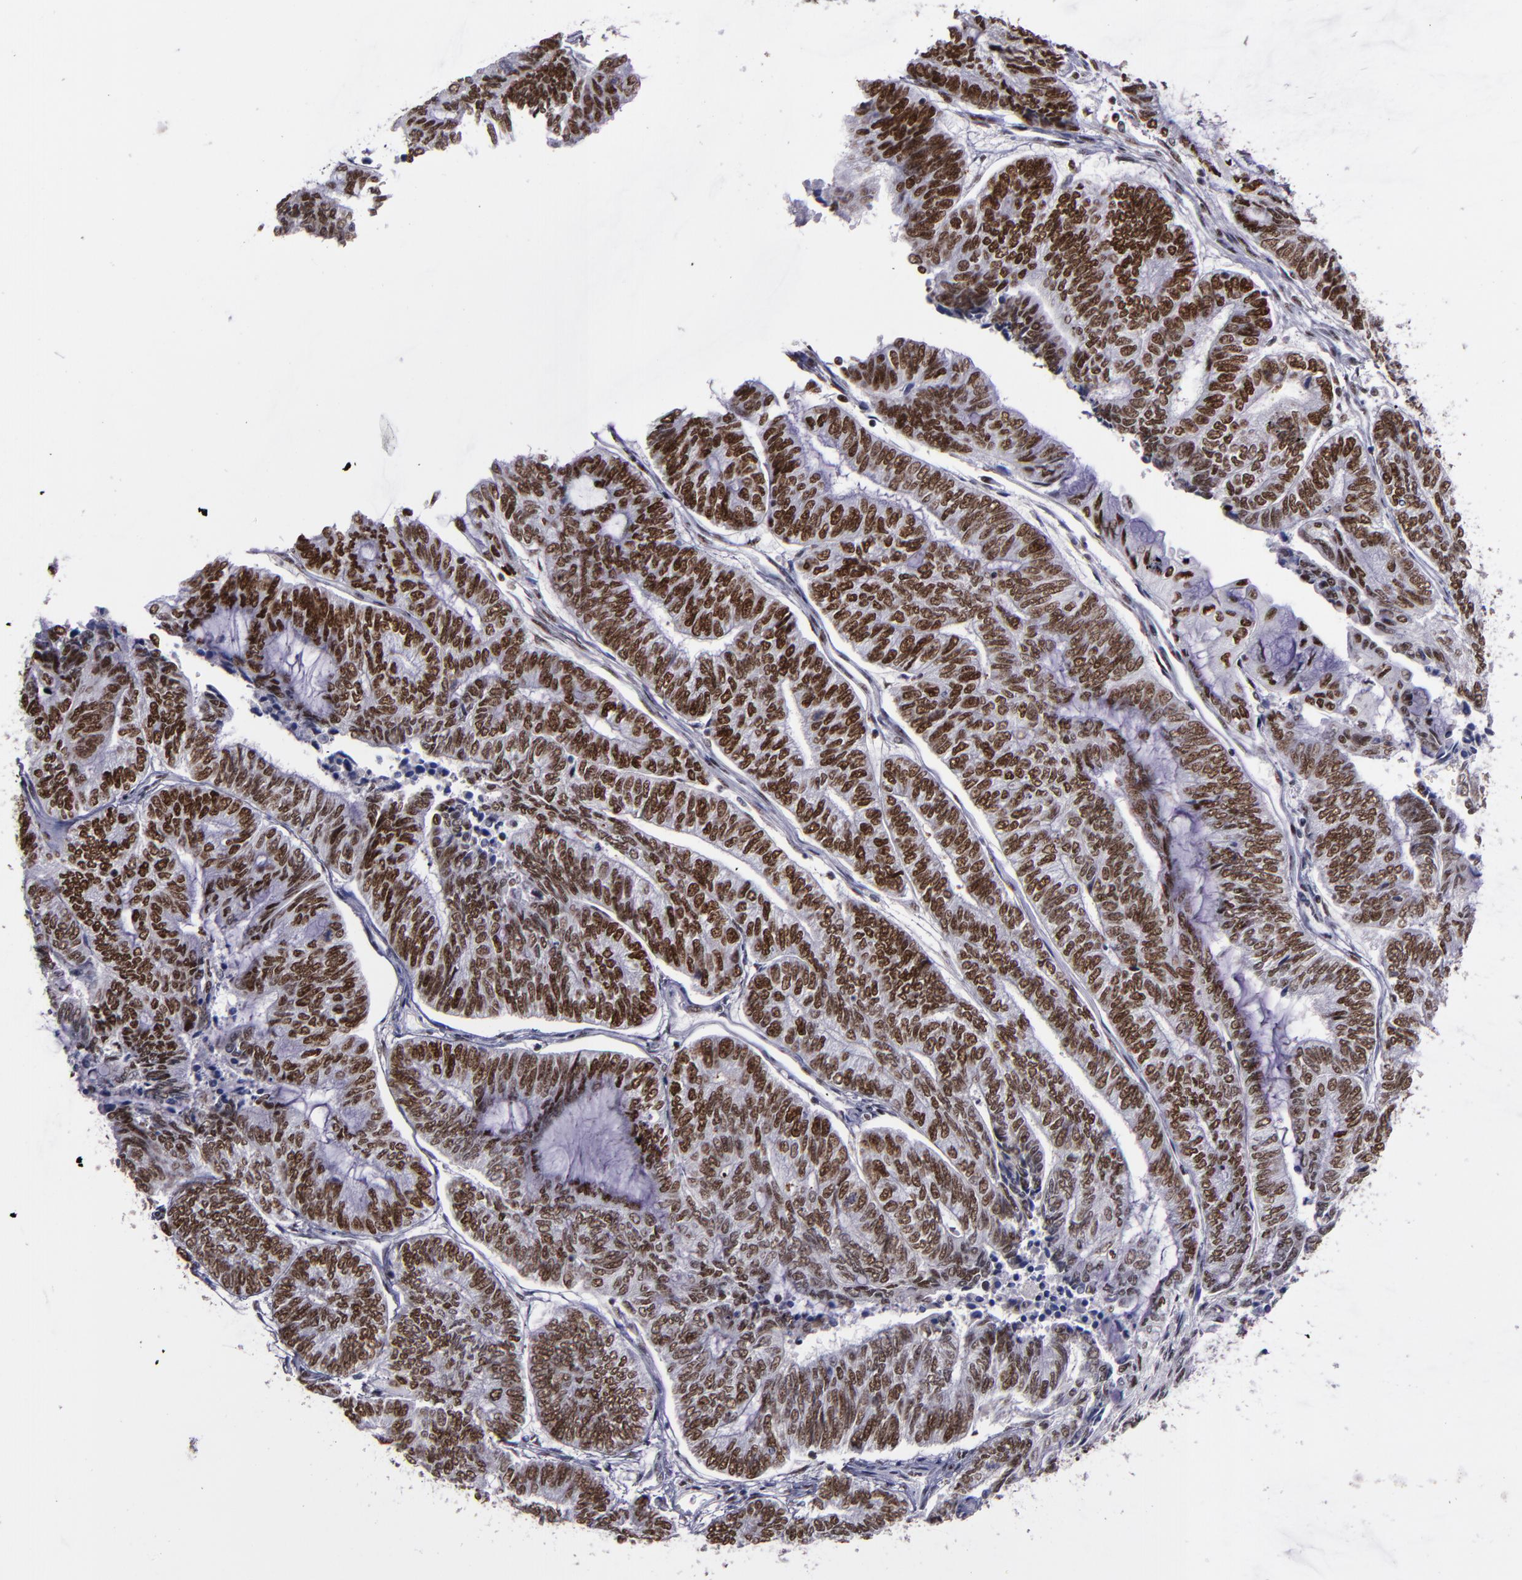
{"staining": {"intensity": "strong", "quantity": ">75%", "location": "nuclear"}, "tissue": "endometrial cancer", "cell_type": "Tumor cells", "image_type": "cancer", "snomed": [{"axis": "morphology", "description": "Adenocarcinoma, NOS"}, {"axis": "topography", "description": "Uterus"}, {"axis": "topography", "description": "Endometrium"}], "caption": "High-power microscopy captured an IHC image of endometrial adenocarcinoma, revealing strong nuclear expression in approximately >75% of tumor cells.", "gene": "PPP4R3A", "patient": {"sex": "female", "age": 70}}